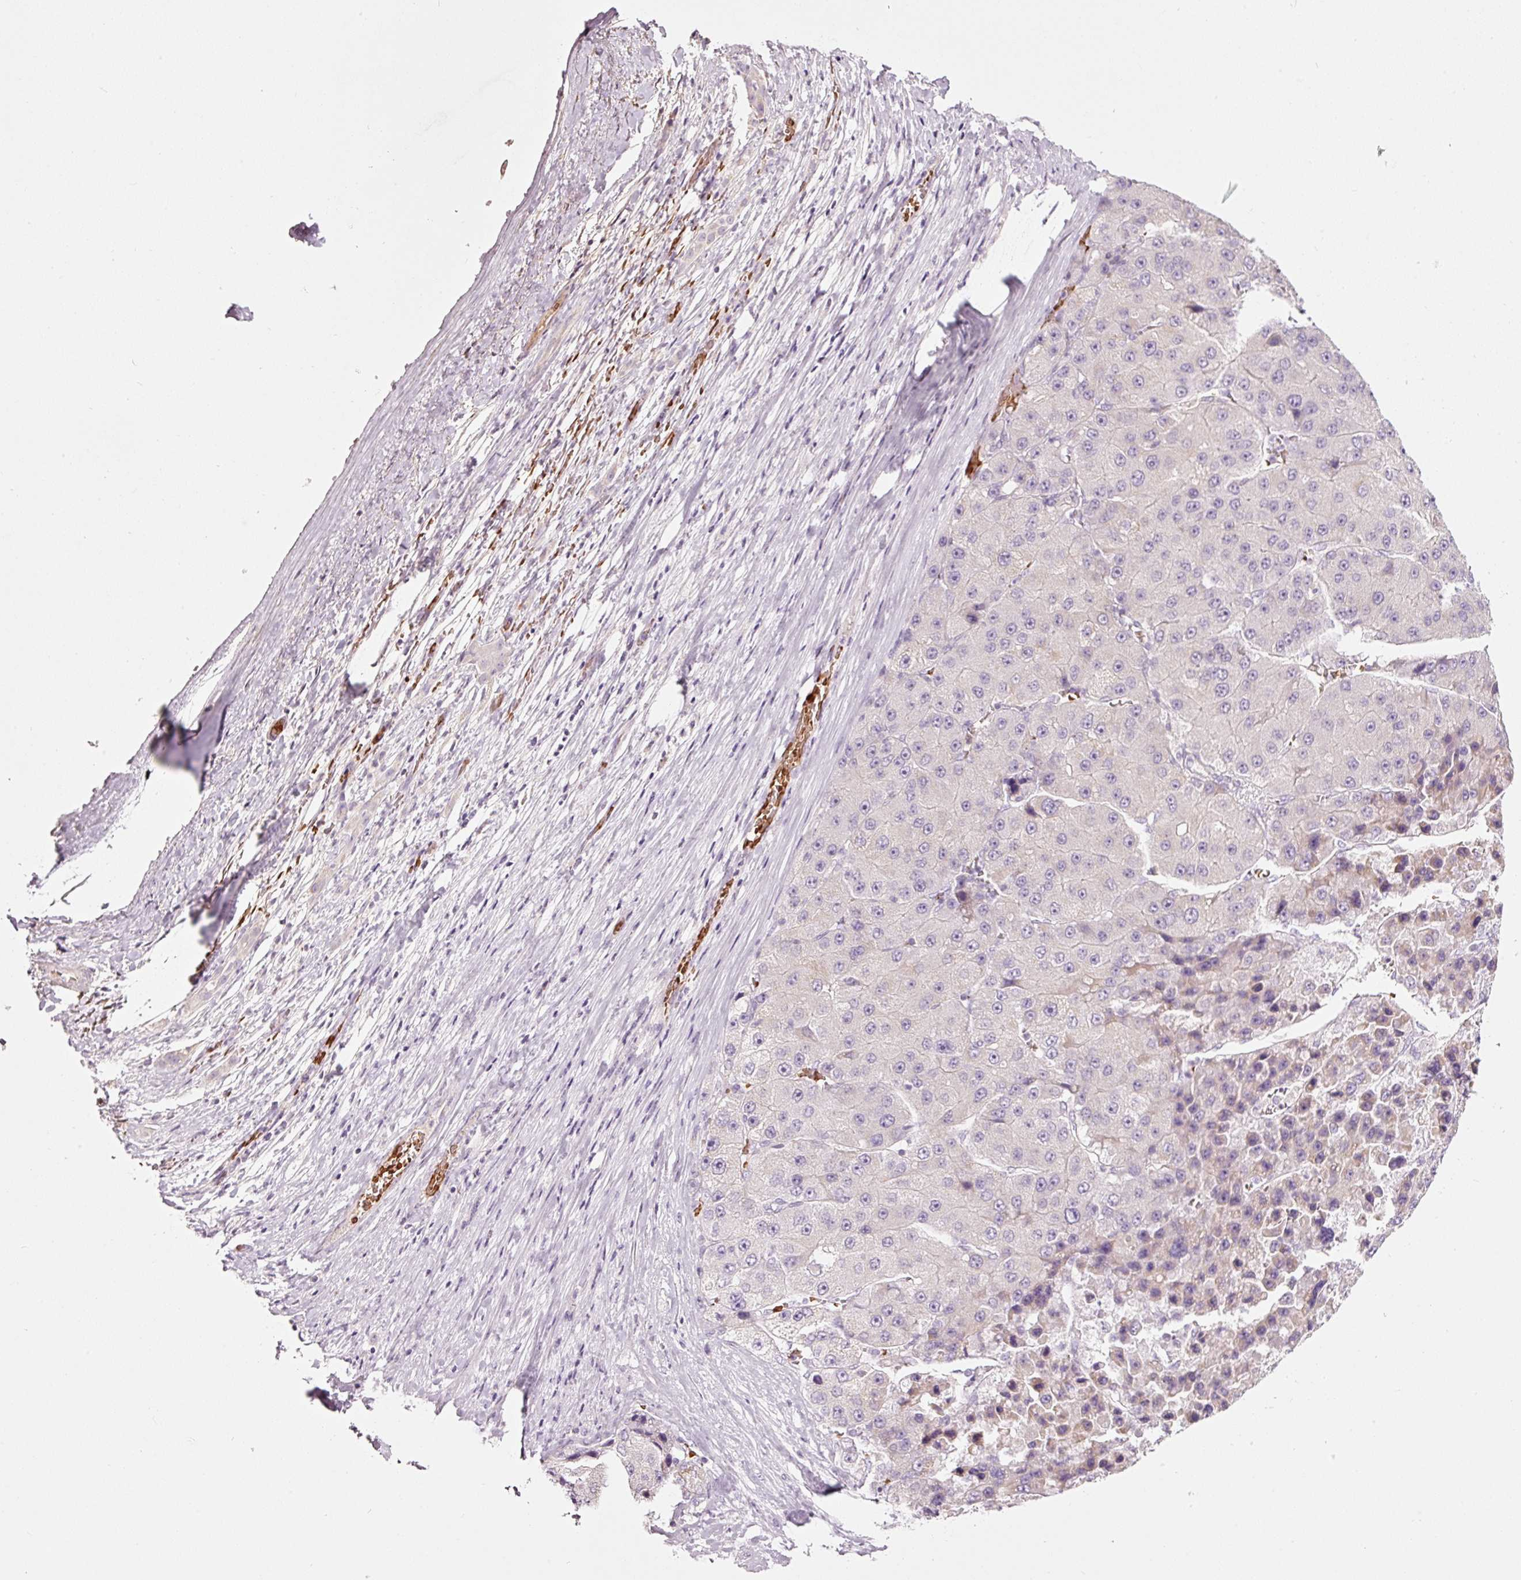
{"staining": {"intensity": "weak", "quantity": "<25%", "location": "cytoplasmic/membranous"}, "tissue": "liver cancer", "cell_type": "Tumor cells", "image_type": "cancer", "snomed": [{"axis": "morphology", "description": "Carcinoma, Hepatocellular, NOS"}, {"axis": "topography", "description": "Liver"}], "caption": "Immunohistochemistry photomicrograph of liver cancer (hepatocellular carcinoma) stained for a protein (brown), which reveals no staining in tumor cells.", "gene": "LDHAL6B", "patient": {"sex": "female", "age": 73}}